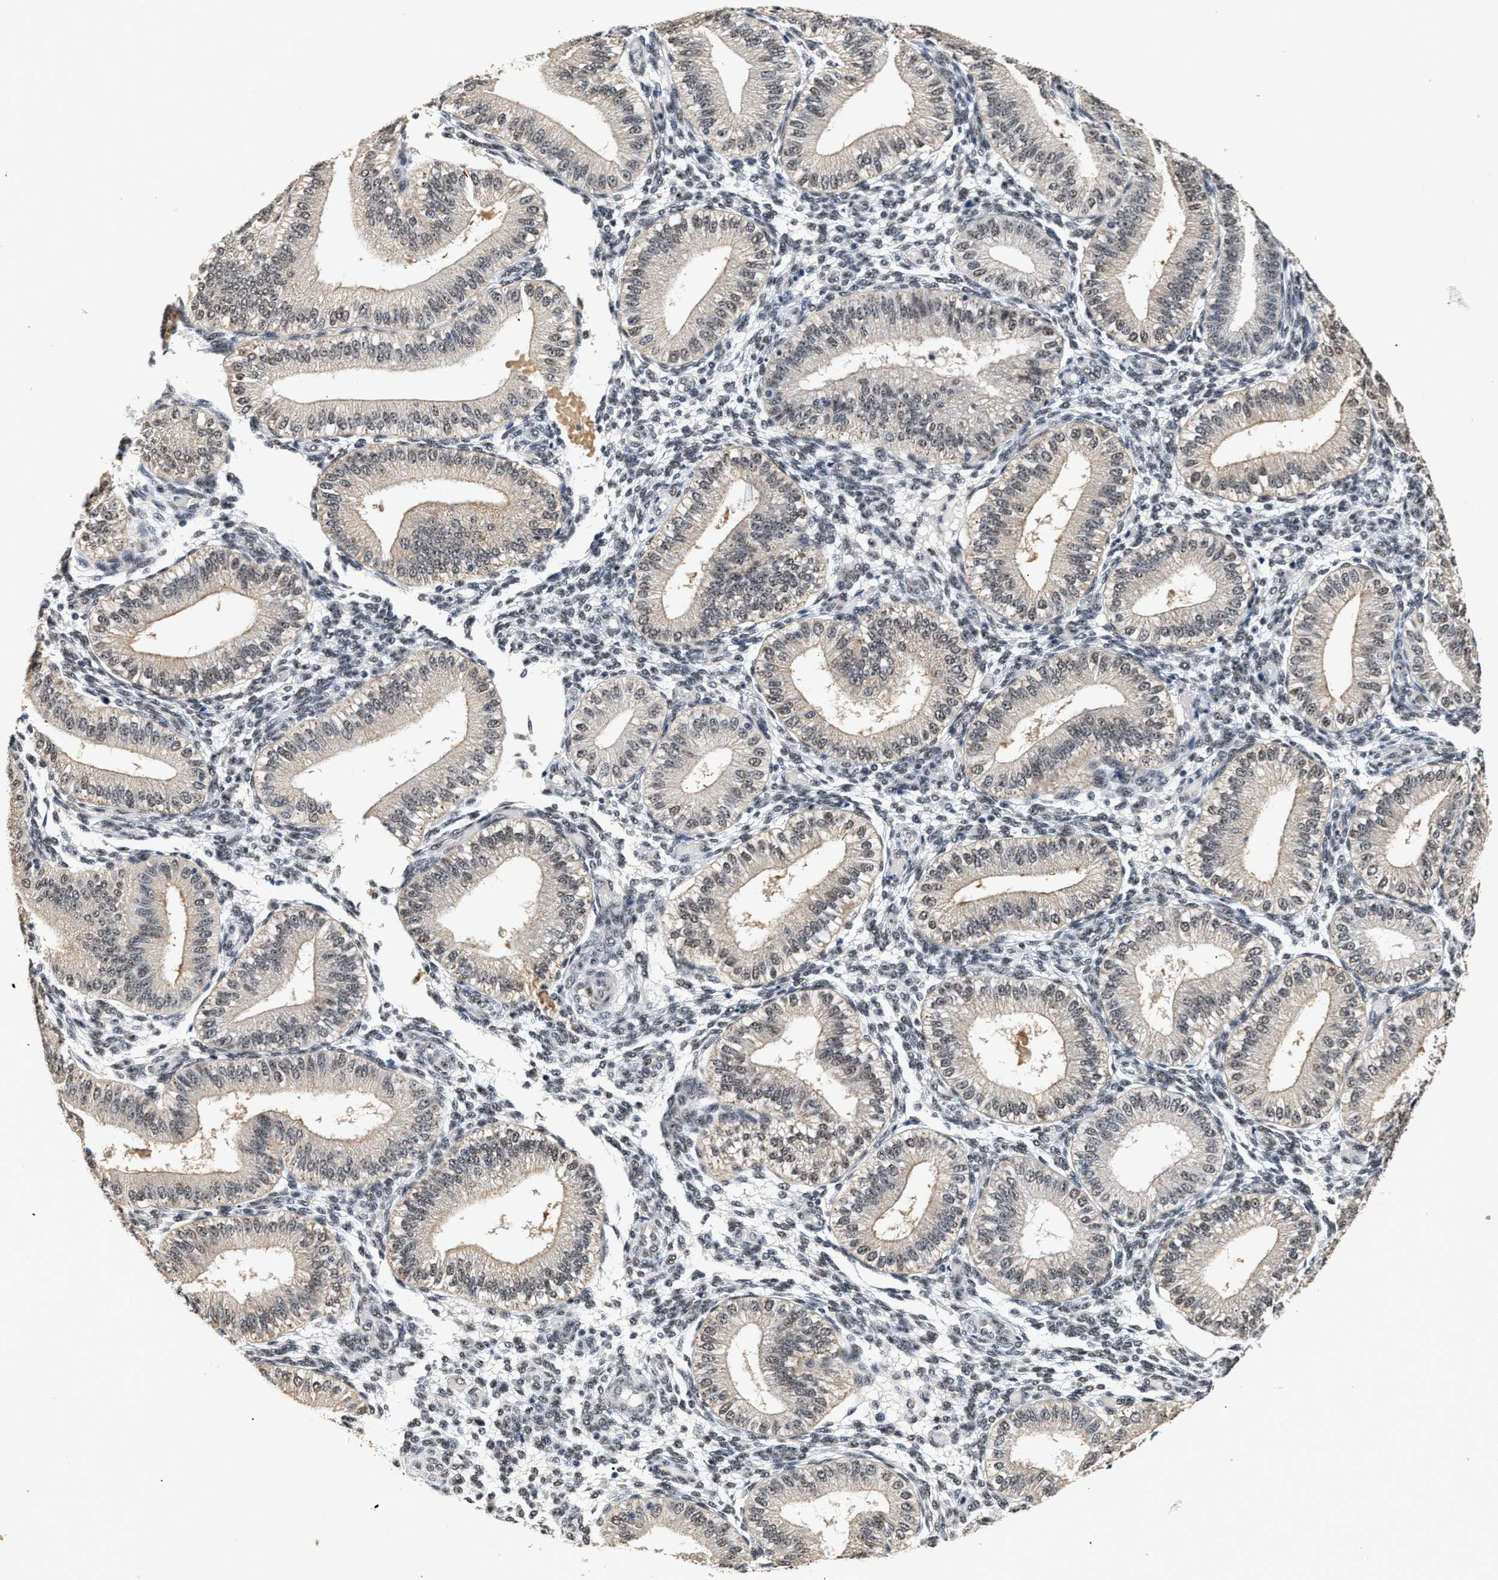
{"staining": {"intensity": "negative", "quantity": "none", "location": "none"}, "tissue": "endometrium", "cell_type": "Cells in endometrial stroma", "image_type": "normal", "snomed": [{"axis": "morphology", "description": "Normal tissue, NOS"}, {"axis": "topography", "description": "Endometrium"}], "caption": "High power microscopy micrograph of an IHC image of normal endometrium, revealing no significant positivity in cells in endometrial stroma.", "gene": "THOC1", "patient": {"sex": "female", "age": 39}}